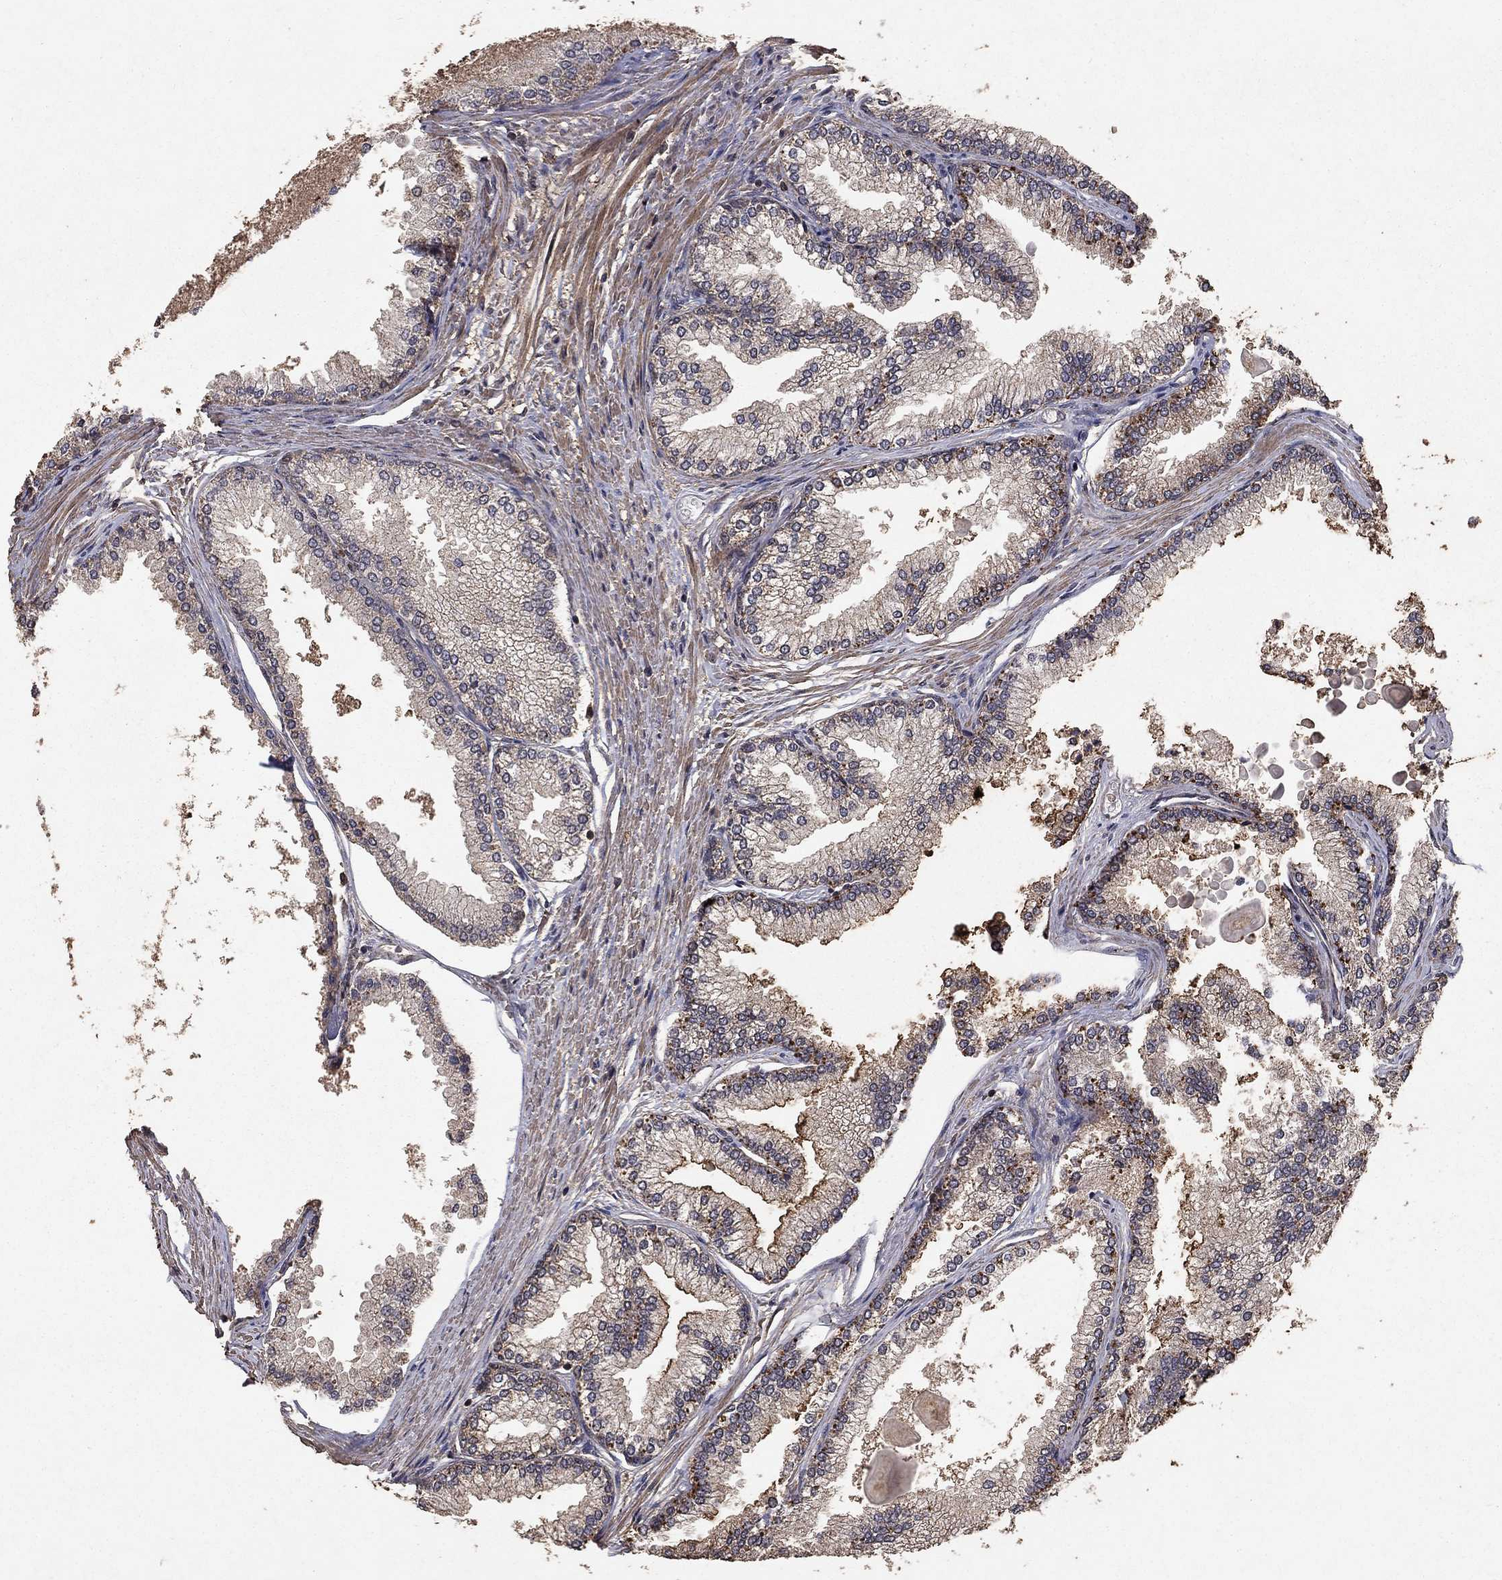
{"staining": {"intensity": "moderate", "quantity": ">75%", "location": "cytoplasmic/membranous"}, "tissue": "prostate", "cell_type": "Glandular cells", "image_type": "normal", "snomed": [{"axis": "morphology", "description": "Normal tissue, NOS"}, {"axis": "topography", "description": "Prostate"}], "caption": "Moderate cytoplasmic/membranous positivity for a protein is present in about >75% of glandular cells of benign prostate using IHC.", "gene": "PRDM1", "patient": {"sex": "male", "age": 72}}